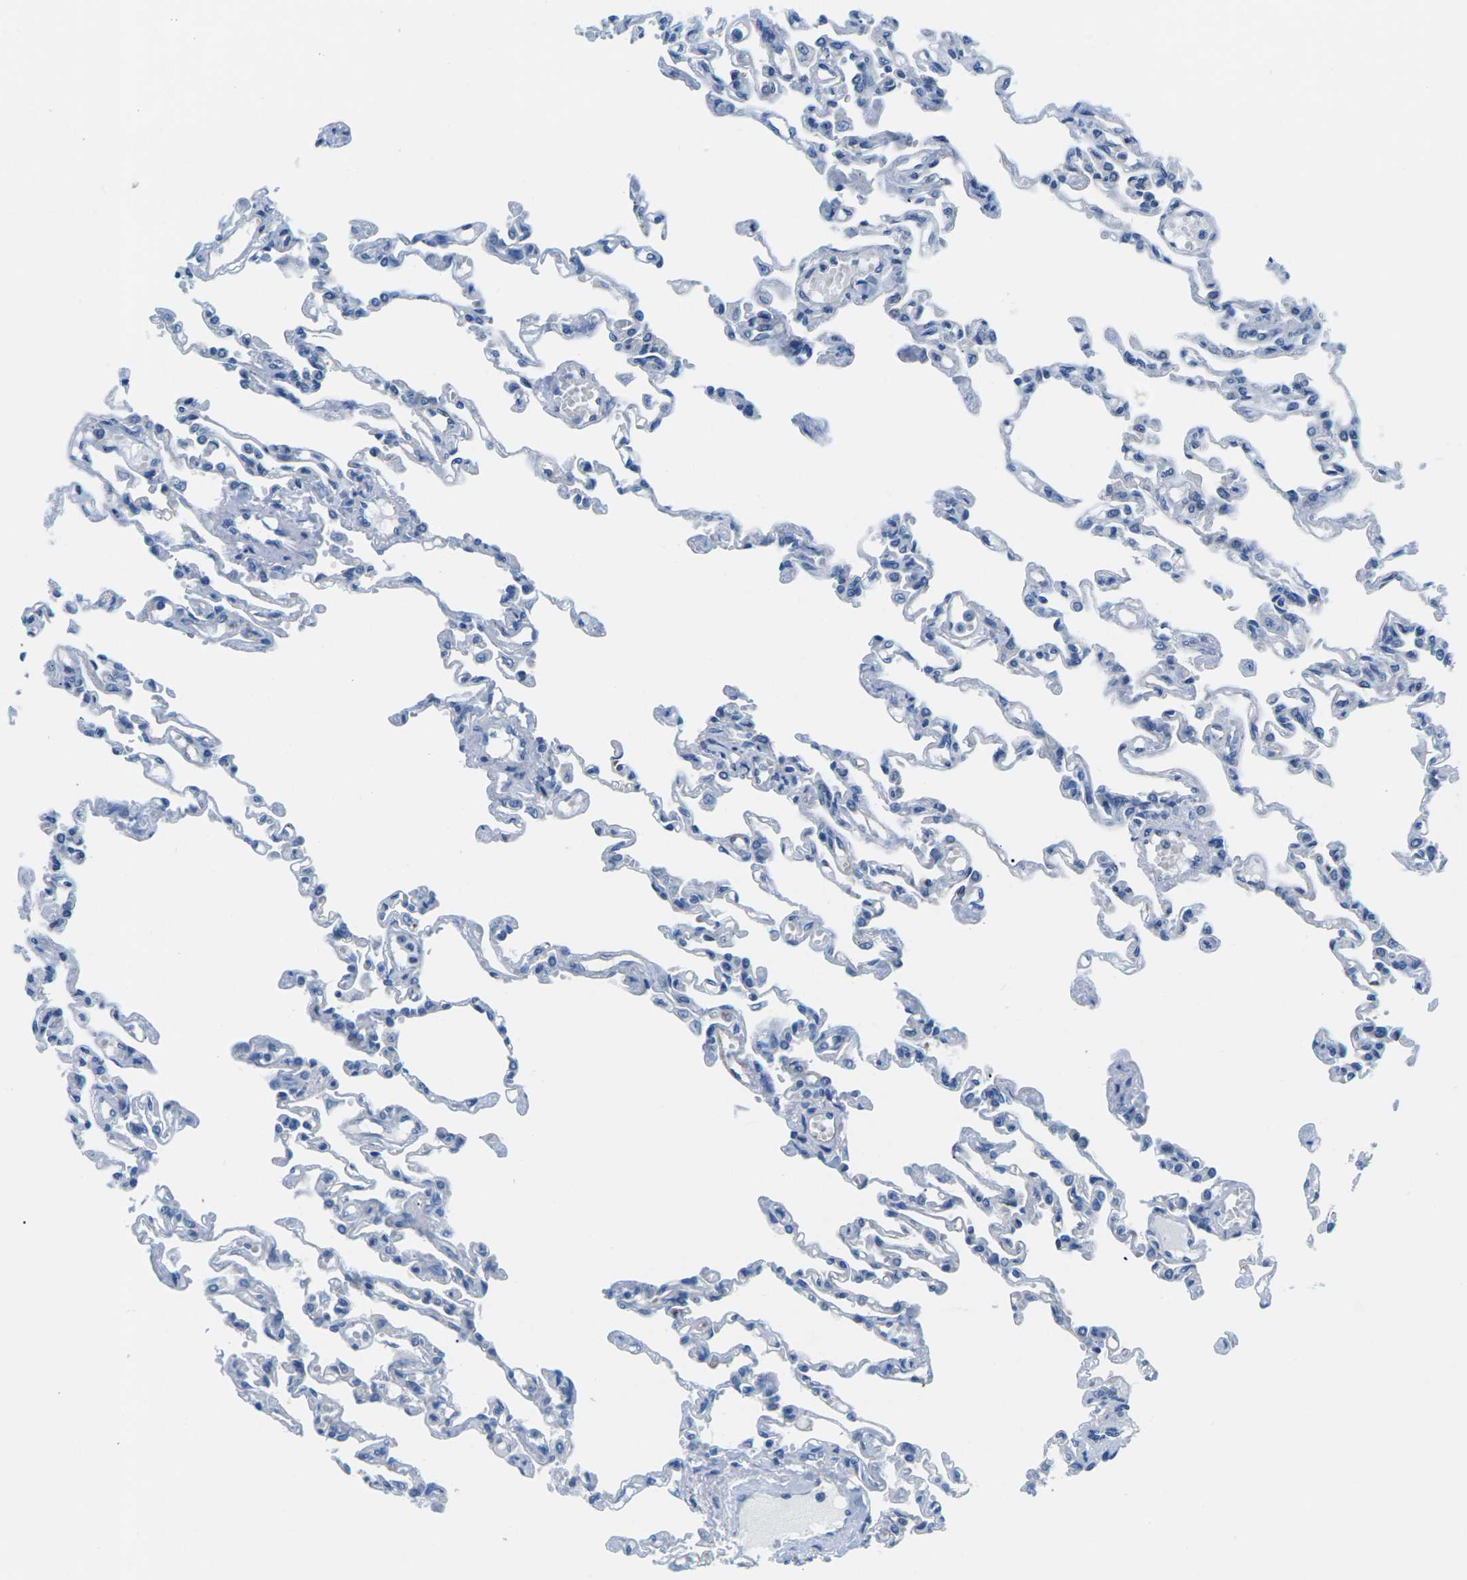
{"staining": {"intensity": "negative", "quantity": "none", "location": "none"}, "tissue": "lung", "cell_type": "Alveolar cells", "image_type": "normal", "snomed": [{"axis": "morphology", "description": "Normal tissue, NOS"}, {"axis": "topography", "description": "Lung"}], "caption": "This is an IHC histopathology image of normal human lung. There is no positivity in alveolar cells.", "gene": "SYNGR2", "patient": {"sex": "male", "age": 21}}